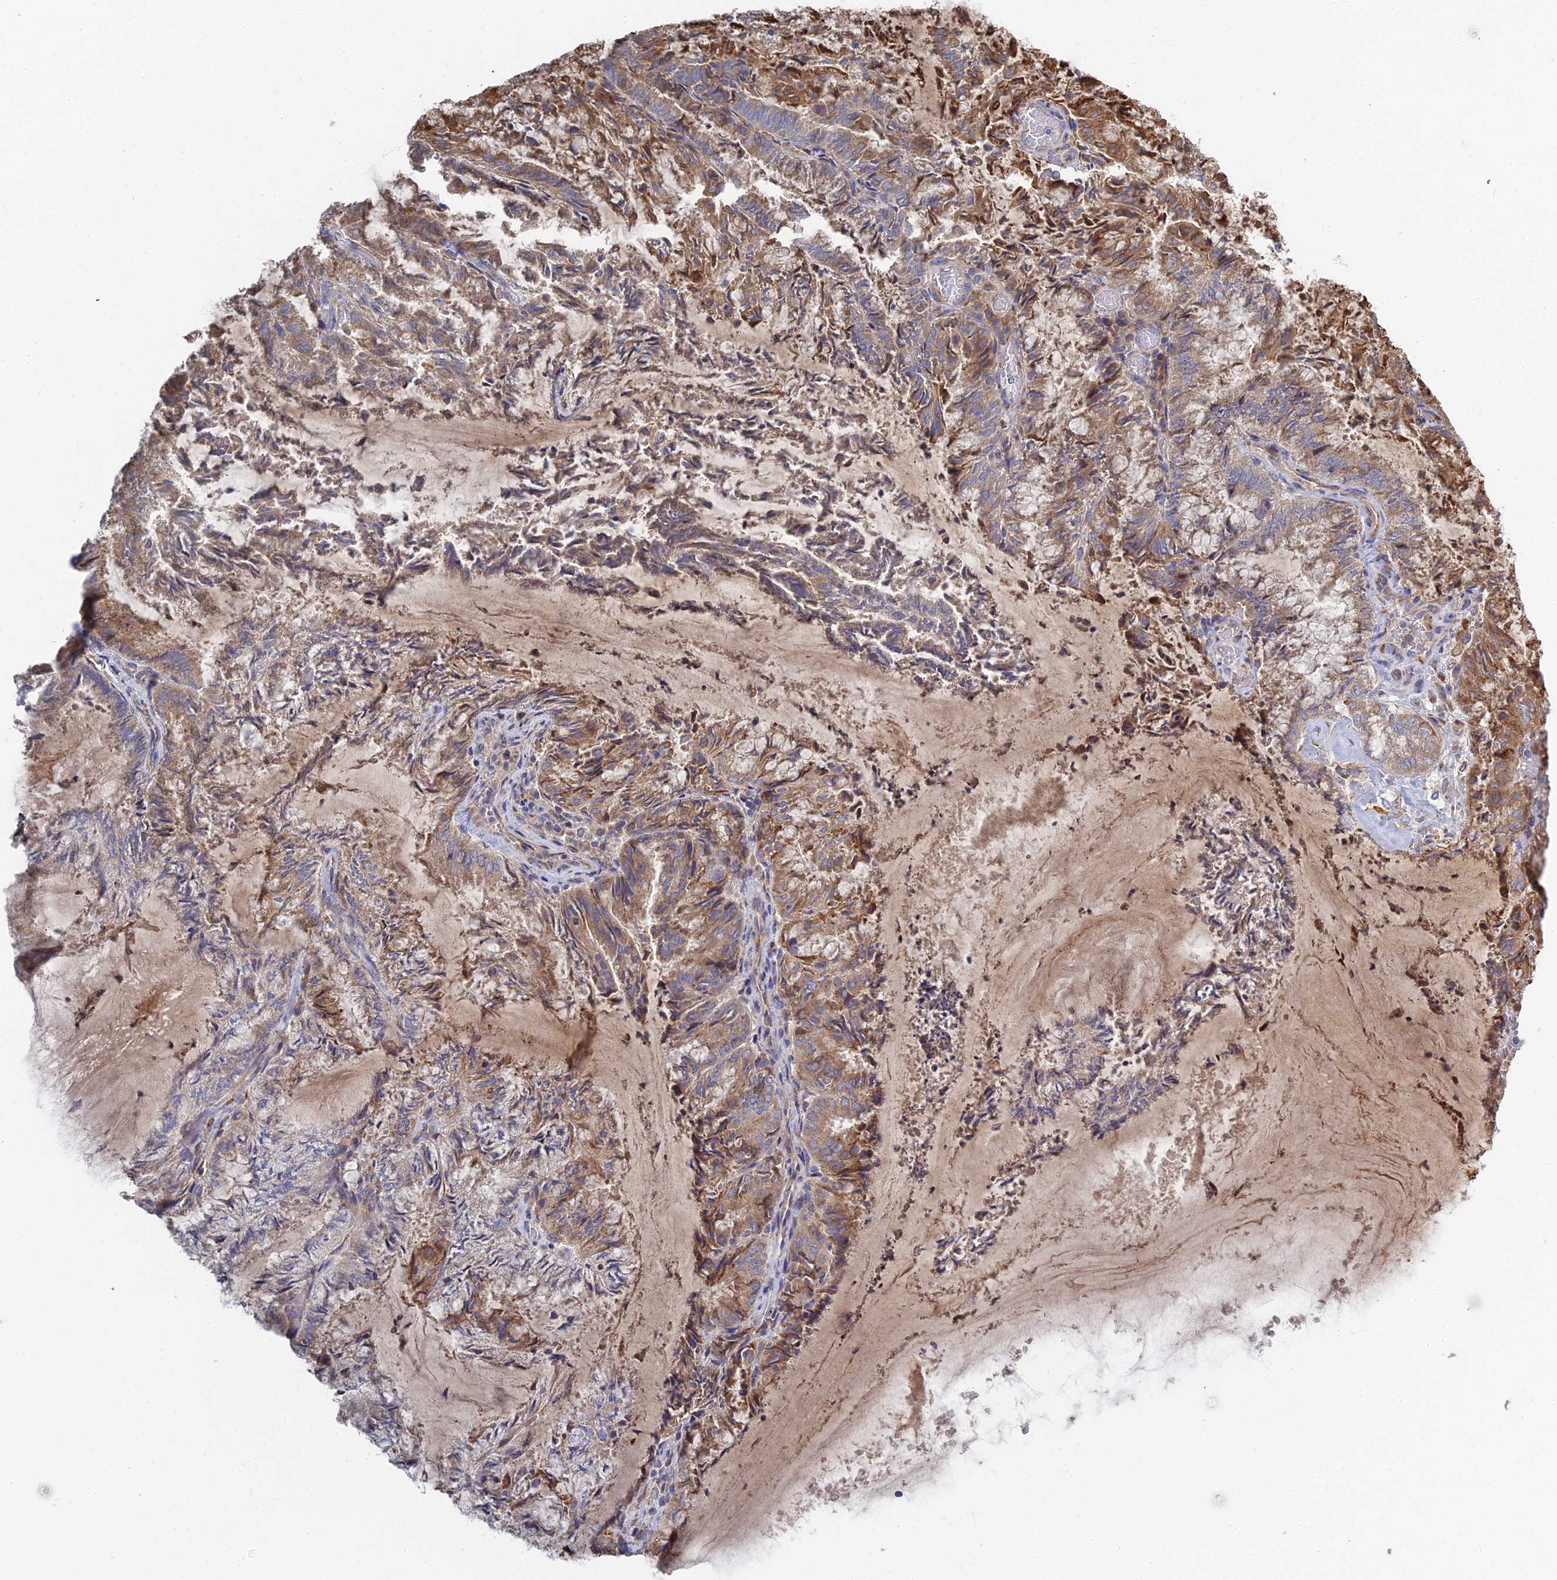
{"staining": {"intensity": "moderate", "quantity": "25%-75%", "location": "cytoplasmic/membranous"}, "tissue": "endometrial cancer", "cell_type": "Tumor cells", "image_type": "cancer", "snomed": [{"axis": "morphology", "description": "Adenocarcinoma, NOS"}, {"axis": "topography", "description": "Endometrium"}], "caption": "Endometrial adenocarcinoma stained with a brown dye displays moderate cytoplasmic/membranous positive positivity in about 25%-75% of tumor cells.", "gene": "TRAPPC6A", "patient": {"sex": "female", "age": 80}}